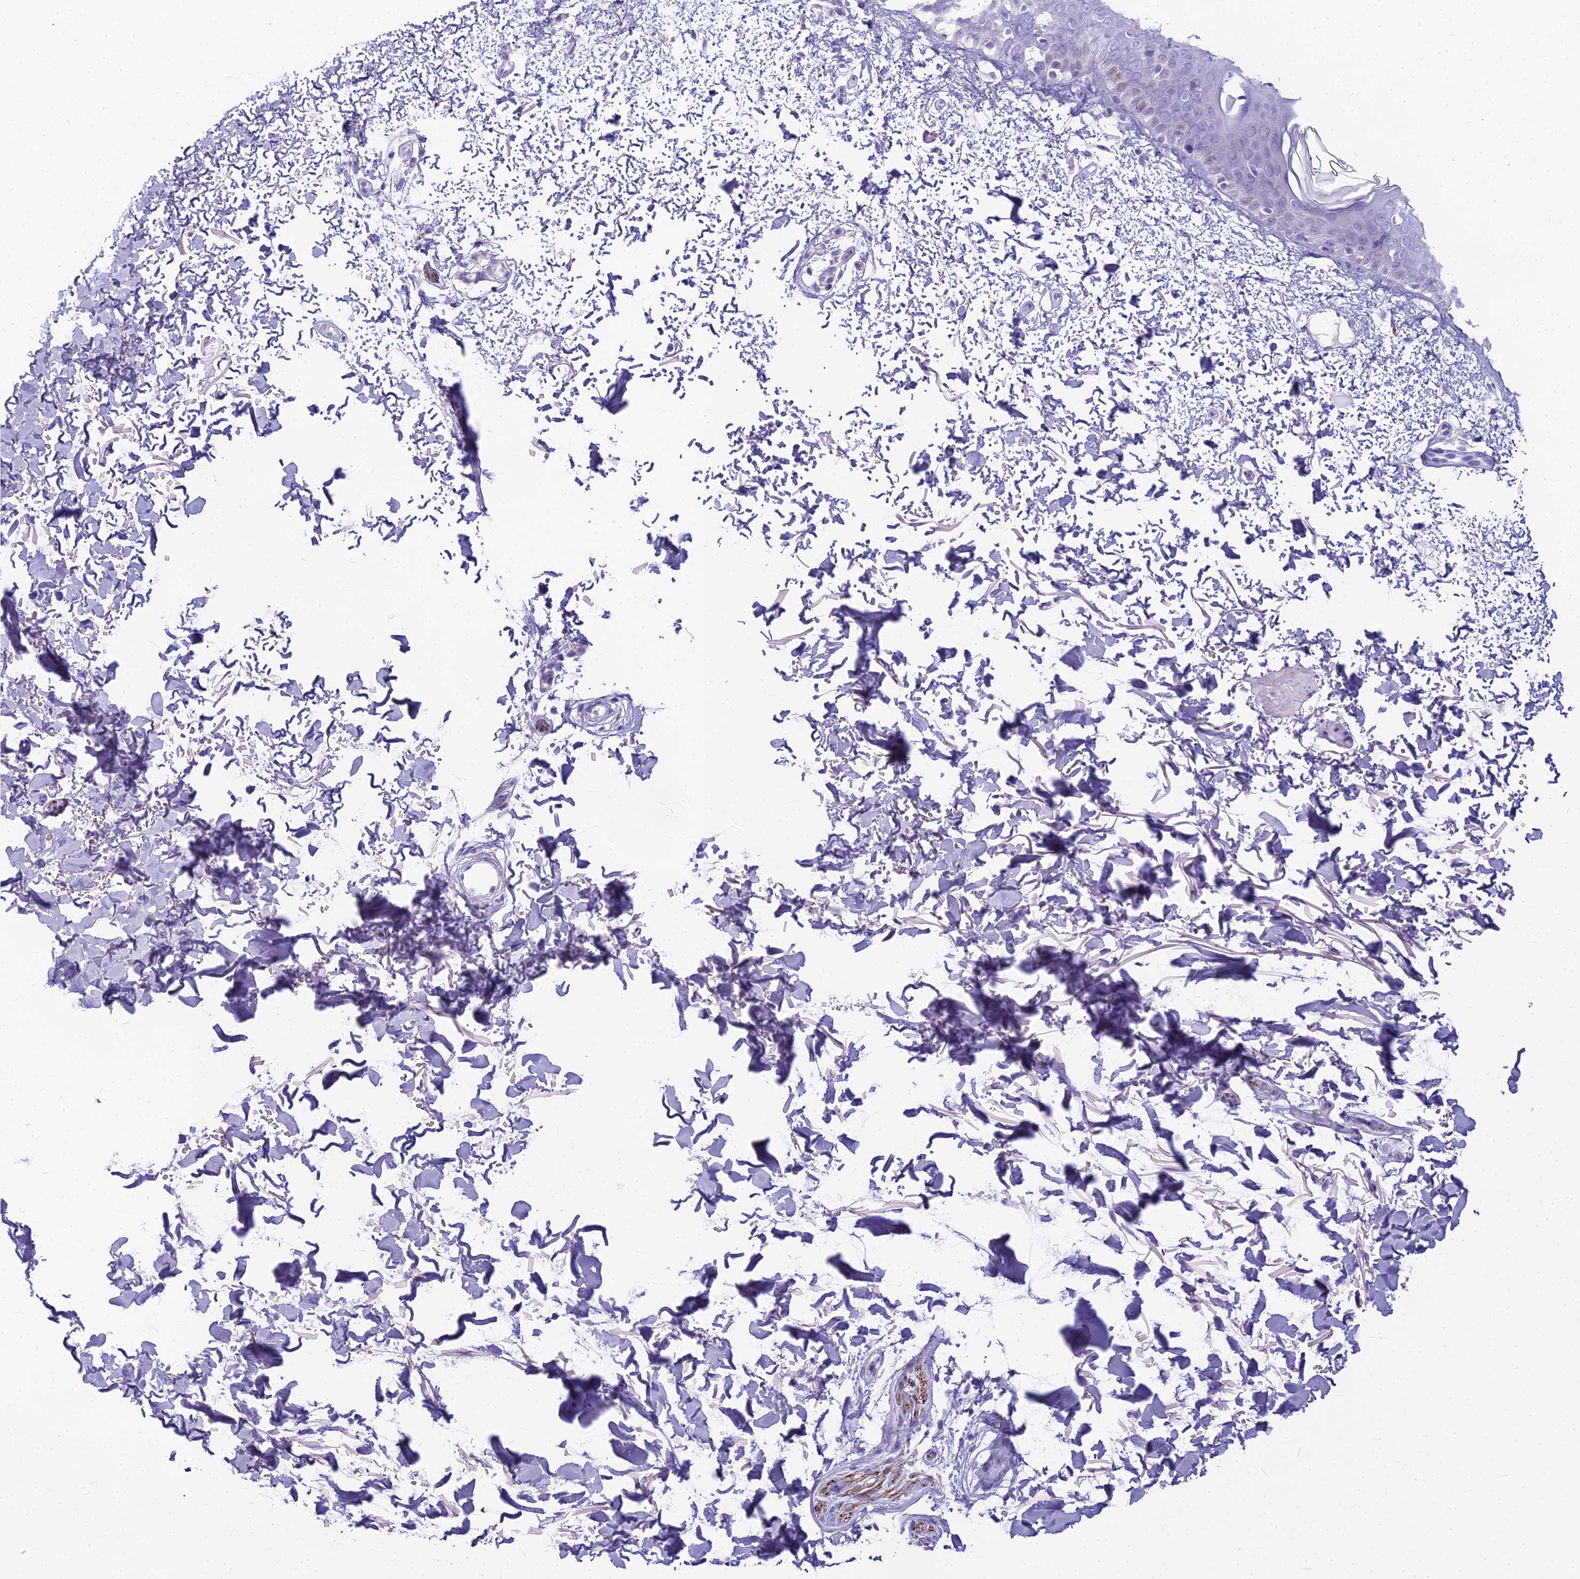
{"staining": {"intensity": "negative", "quantity": "none", "location": "none"}, "tissue": "skin", "cell_type": "Fibroblasts", "image_type": "normal", "snomed": [{"axis": "morphology", "description": "Normal tissue, NOS"}, {"axis": "topography", "description": "Skin"}], "caption": "Immunohistochemistry (IHC) of normal human skin shows no positivity in fibroblasts.", "gene": "ENSG00000265118", "patient": {"sex": "male", "age": 66}}